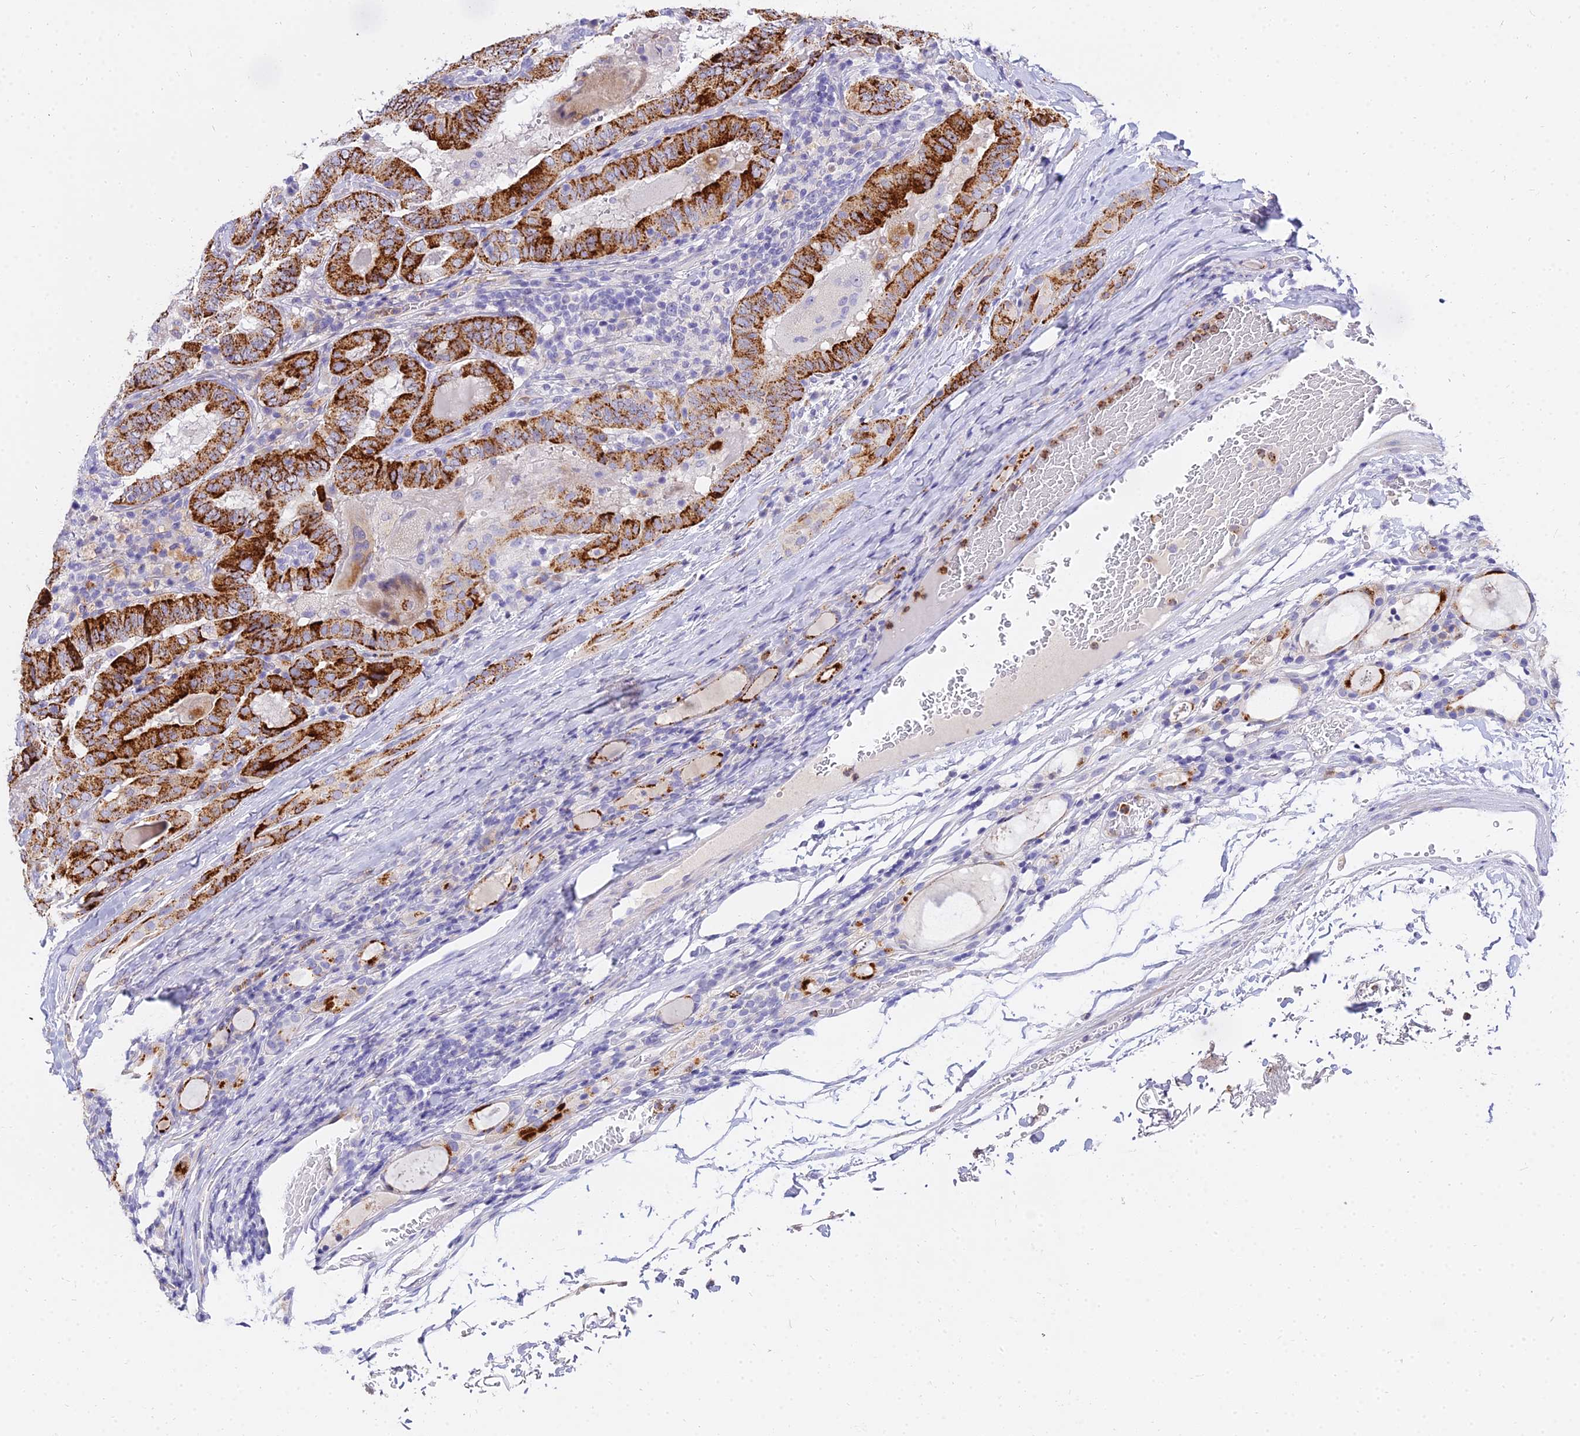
{"staining": {"intensity": "strong", "quantity": ">75%", "location": "cytoplasmic/membranous"}, "tissue": "thyroid cancer", "cell_type": "Tumor cells", "image_type": "cancer", "snomed": [{"axis": "morphology", "description": "Papillary adenocarcinoma, NOS"}, {"axis": "topography", "description": "Thyroid gland"}], "caption": "Immunohistochemical staining of thyroid cancer (papillary adenocarcinoma) reveals high levels of strong cytoplasmic/membranous expression in about >75% of tumor cells.", "gene": "VWC2L", "patient": {"sex": "female", "age": 72}}